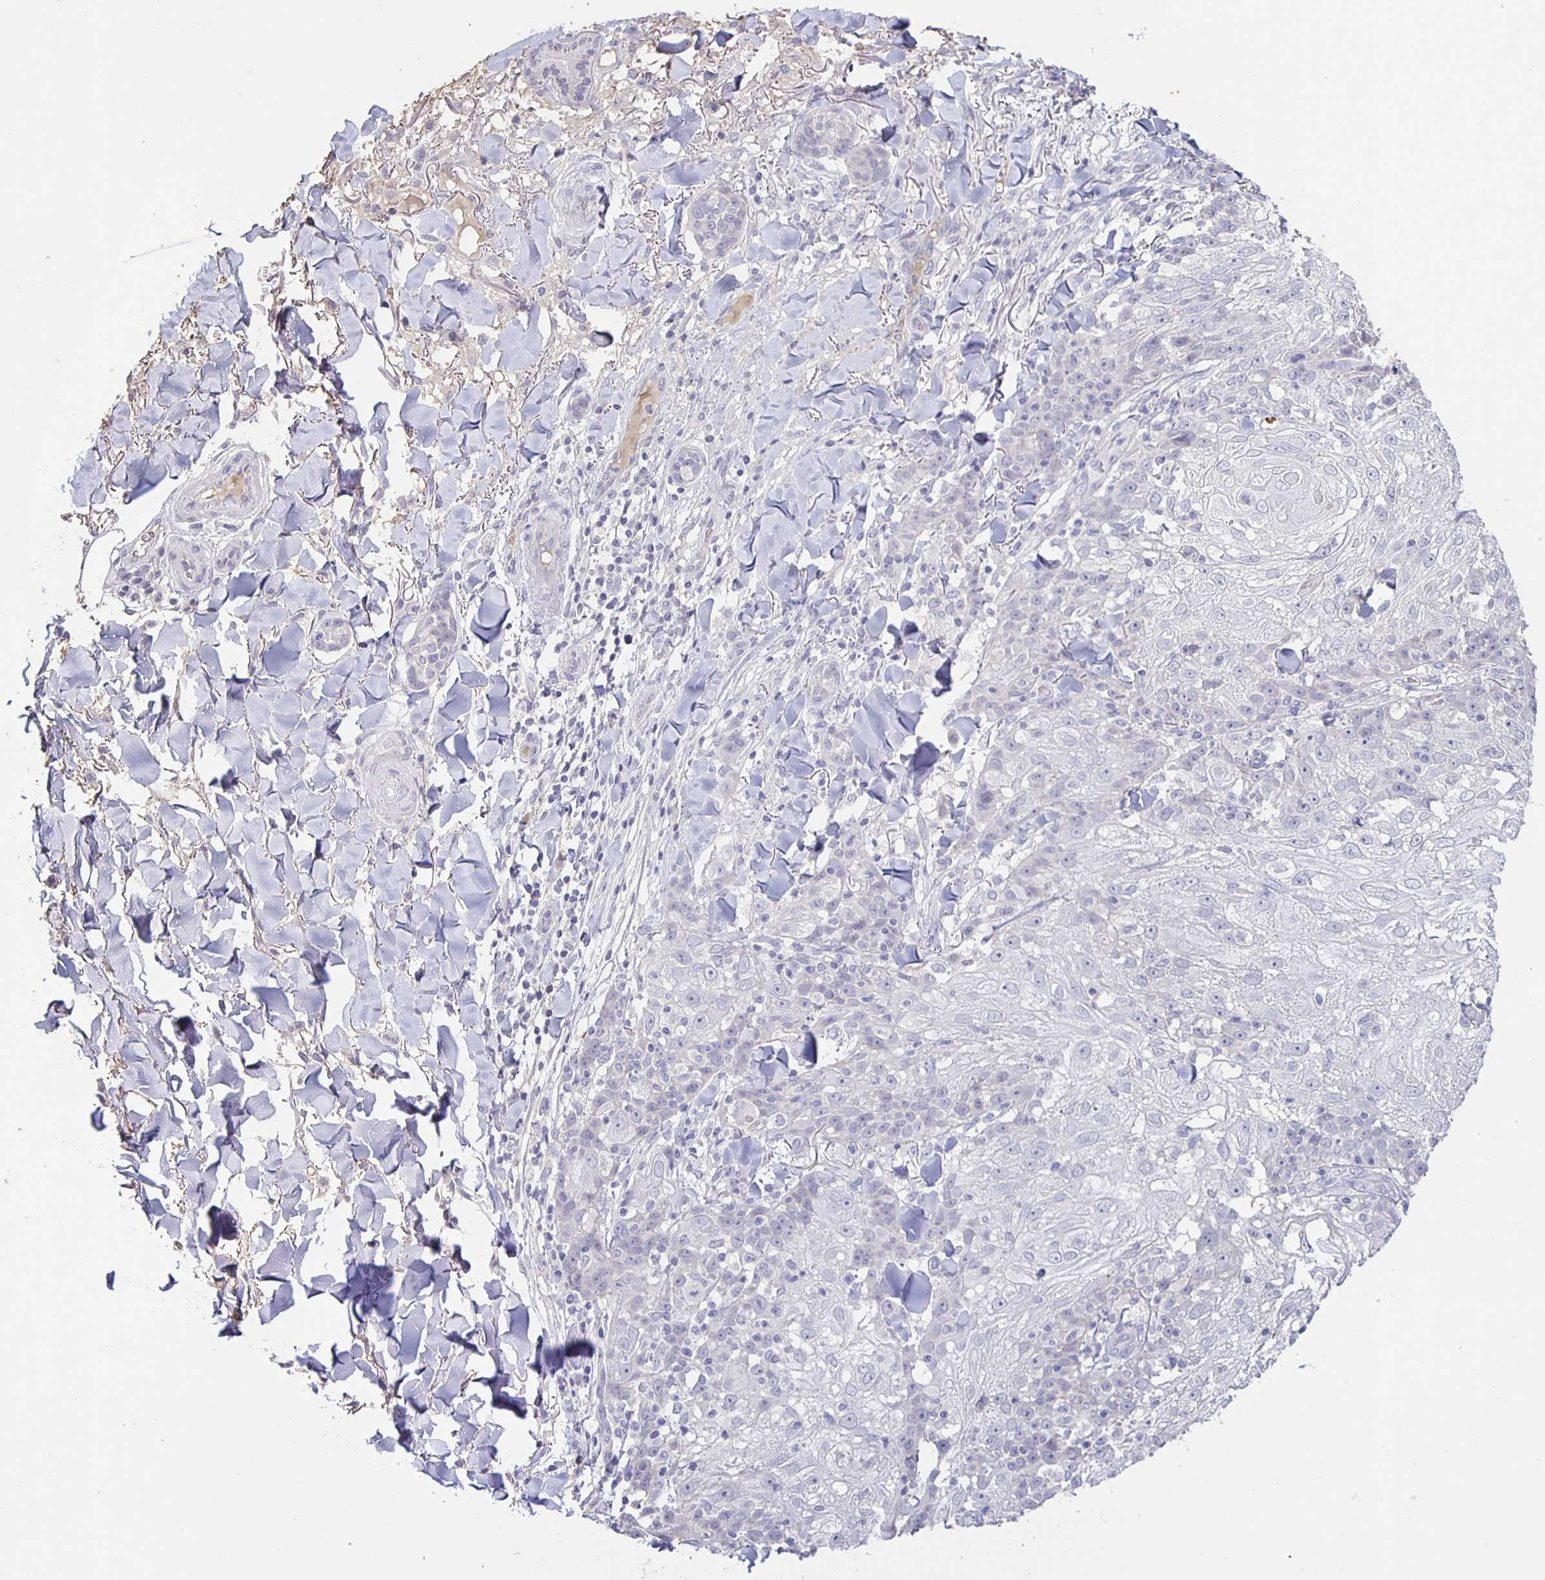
{"staining": {"intensity": "negative", "quantity": "none", "location": "none"}, "tissue": "skin cancer", "cell_type": "Tumor cells", "image_type": "cancer", "snomed": [{"axis": "morphology", "description": "Normal tissue, NOS"}, {"axis": "morphology", "description": "Squamous cell carcinoma, NOS"}, {"axis": "topography", "description": "Skin"}], "caption": "This photomicrograph is of skin cancer (squamous cell carcinoma) stained with immunohistochemistry to label a protein in brown with the nuclei are counter-stained blue. There is no staining in tumor cells. Nuclei are stained in blue.", "gene": "INSL5", "patient": {"sex": "female", "age": 83}}